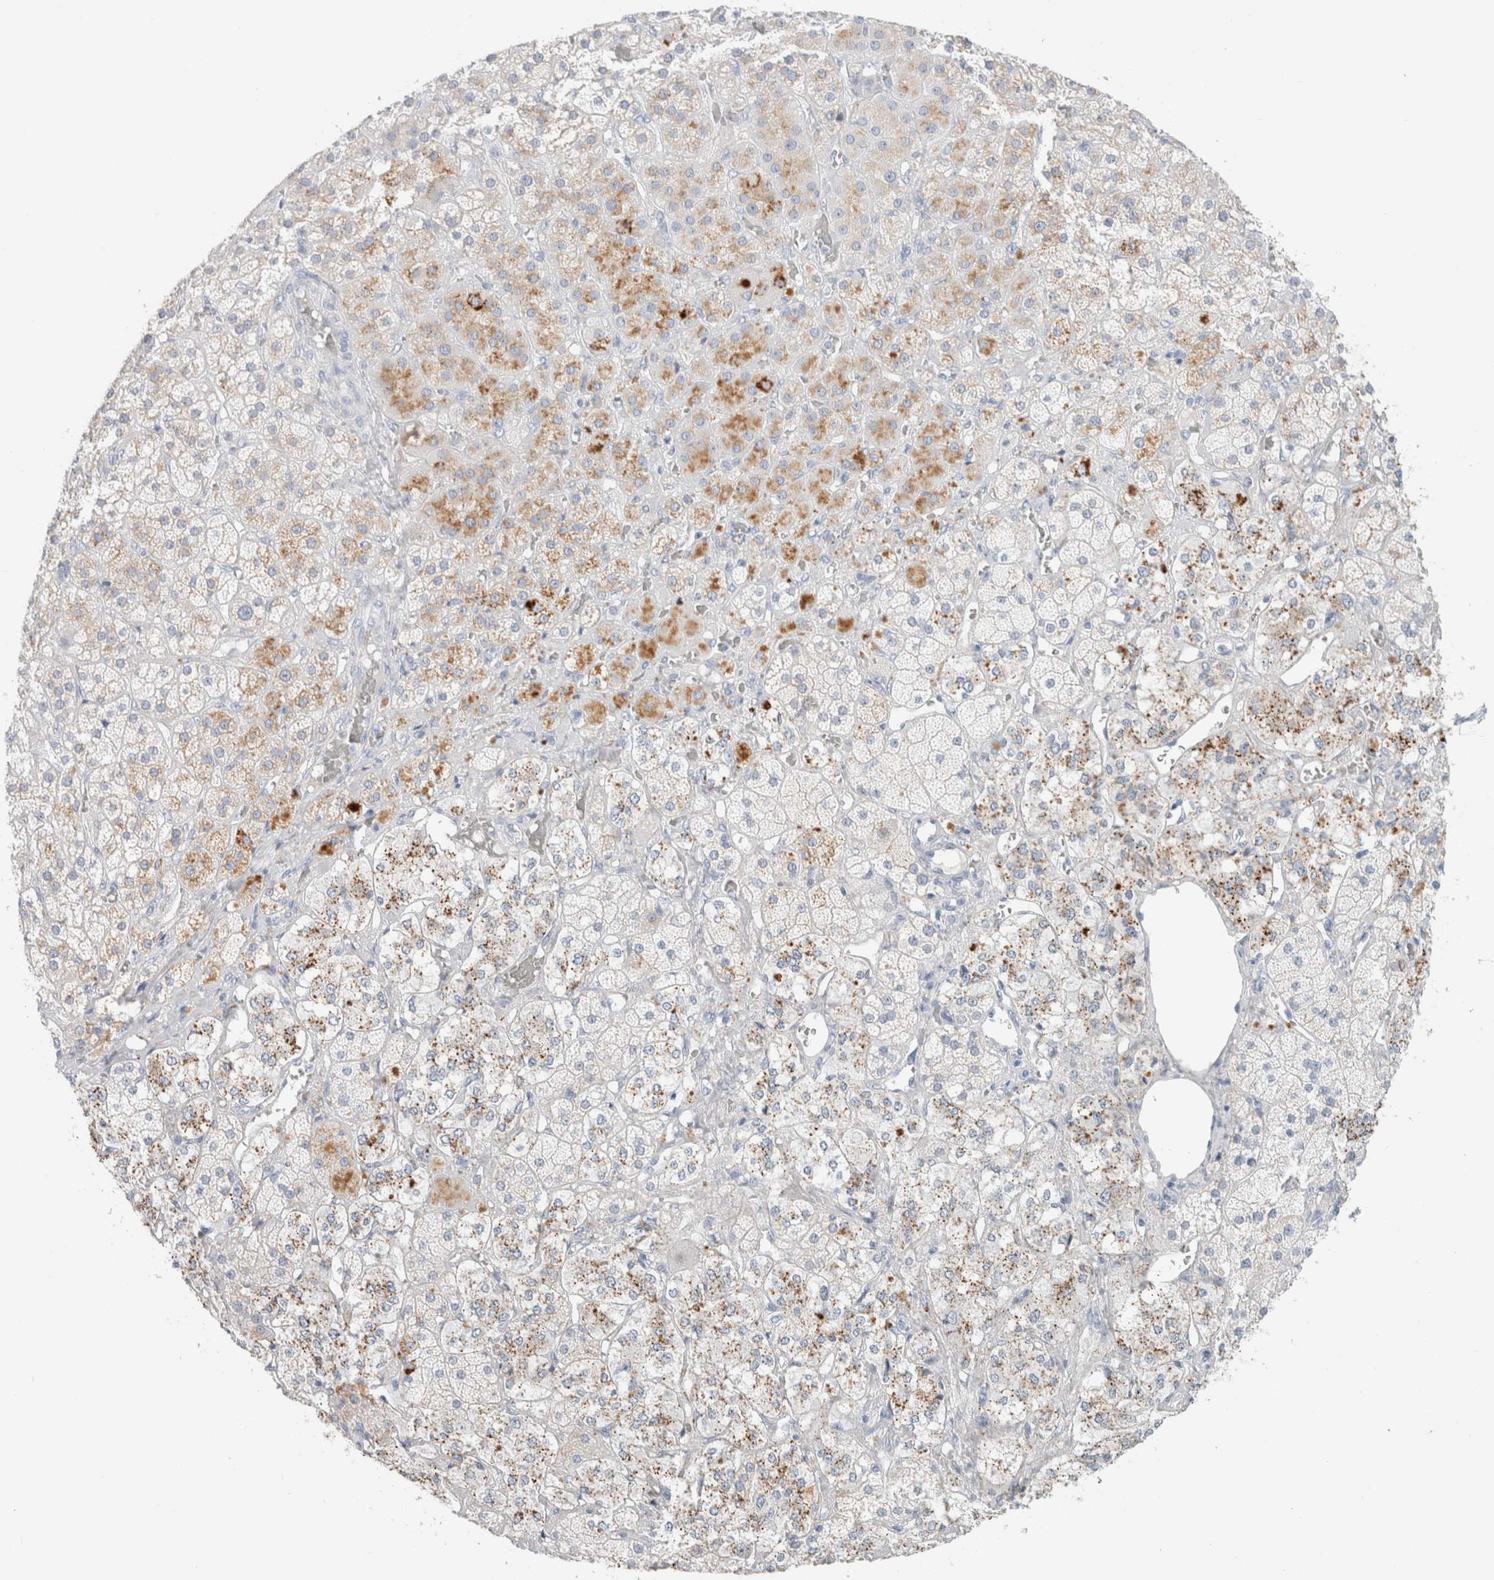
{"staining": {"intensity": "moderate", "quantity": "<25%", "location": "cytoplasmic/membranous"}, "tissue": "adrenal gland", "cell_type": "Glandular cells", "image_type": "normal", "snomed": [{"axis": "morphology", "description": "Normal tissue, NOS"}, {"axis": "topography", "description": "Adrenal gland"}], "caption": "Immunohistochemistry (IHC) (DAB) staining of unremarkable human adrenal gland displays moderate cytoplasmic/membranous protein positivity in approximately <25% of glandular cells. (DAB (3,3'-diaminobenzidine) = brown stain, brightfield microscopy at high magnification).", "gene": "CPQ", "patient": {"sex": "male", "age": 57}}